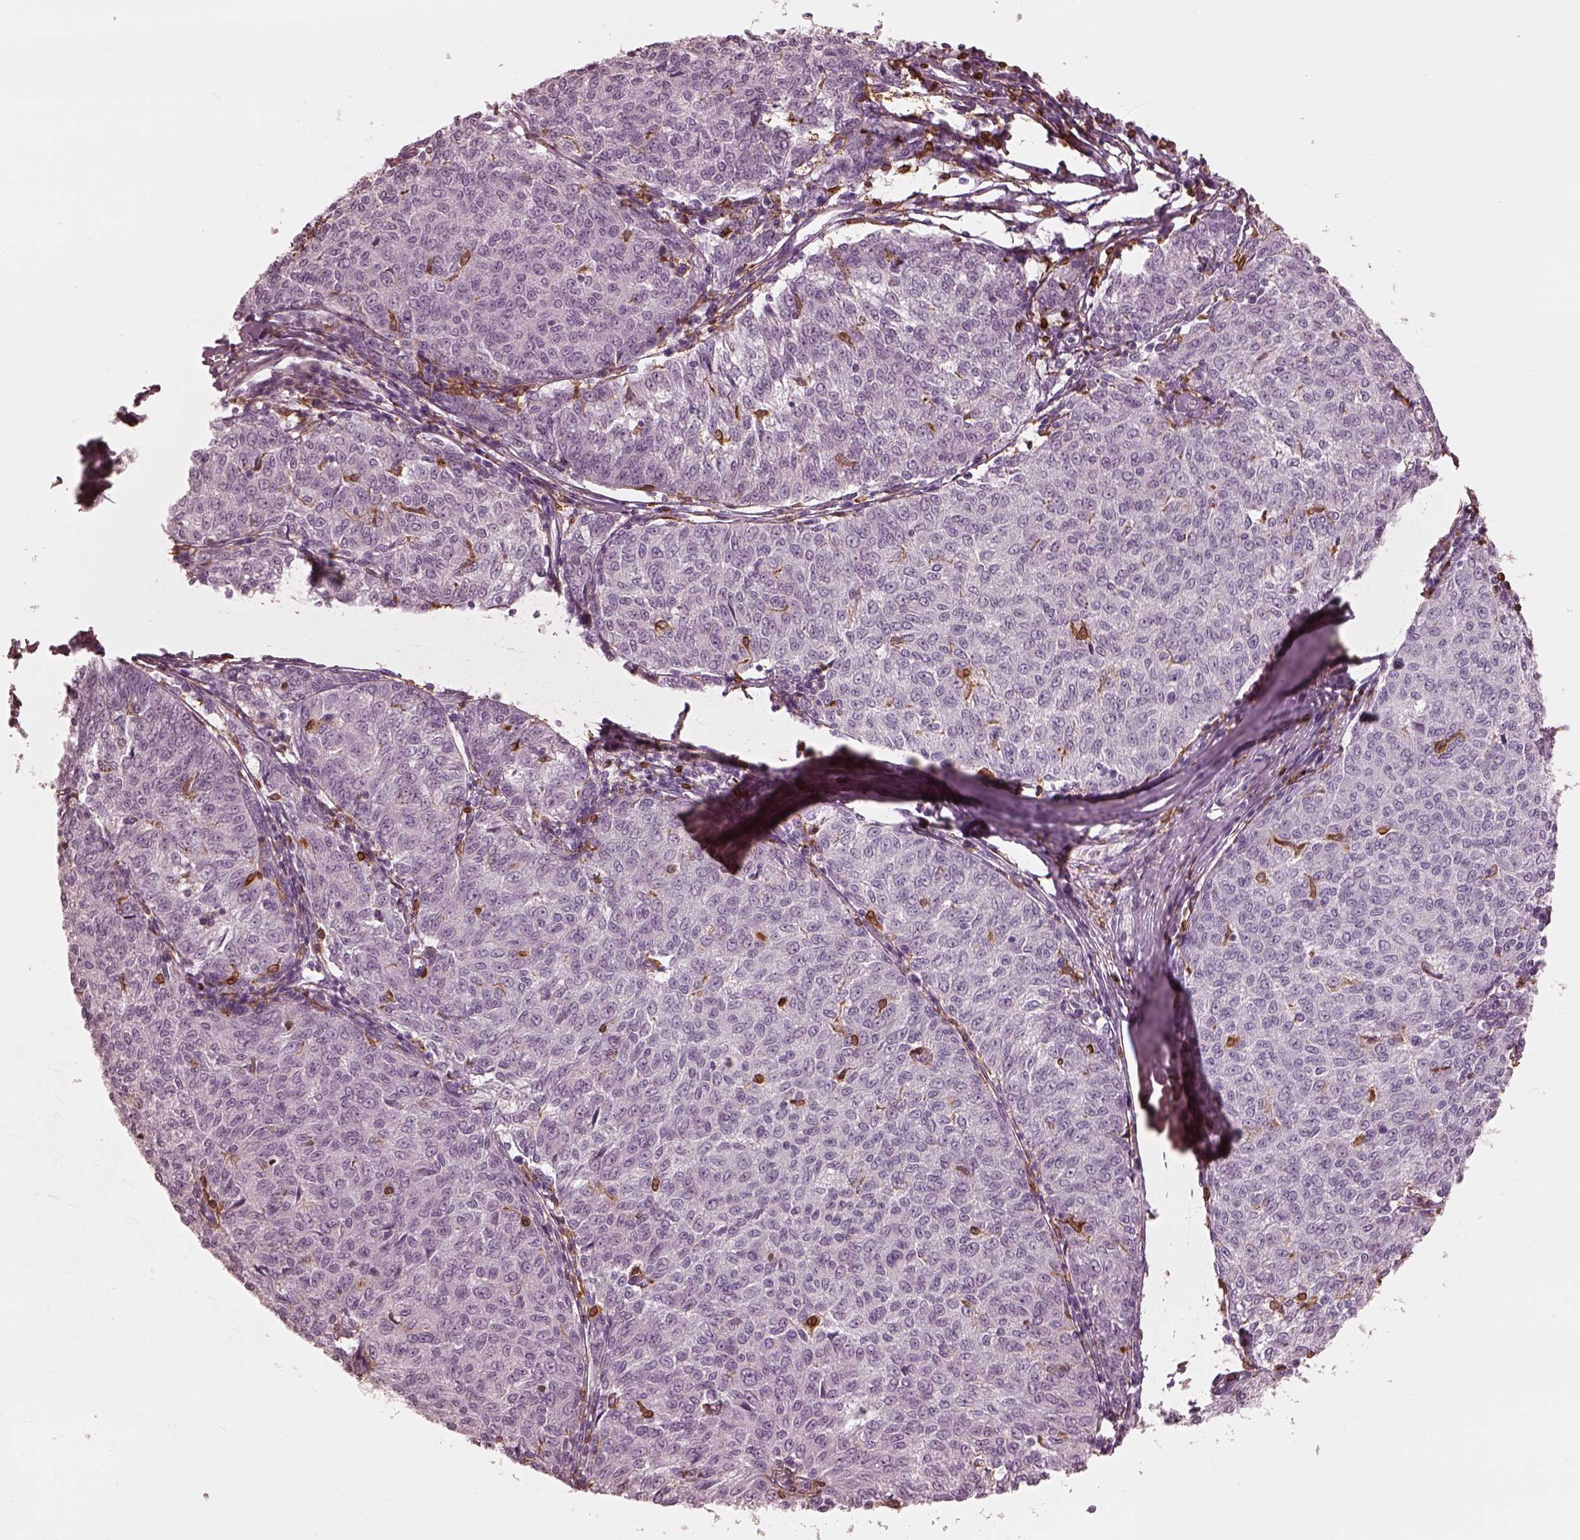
{"staining": {"intensity": "negative", "quantity": "none", "location": "none"}, "tissue": "melanoma", "cell_type": "Tumor cells", "image_type": "cancer", "snomed": [{"axis": "morphology", "description": "Malignant melanoma, NOS"}, {"axis": "topography", "description": "Skin"}], "caption": "An image of human malignant melanoma is negative for staining in tumor cells. The staining was performed using DAB (3,3'-diaminobenzidine) to visualize the protein expression in brown, while the nuclei were stained in blue with hematoxylin (Magnification: 20x).", "gene": "ALOX5", "patient": {"sex": "female", "age": 72}}